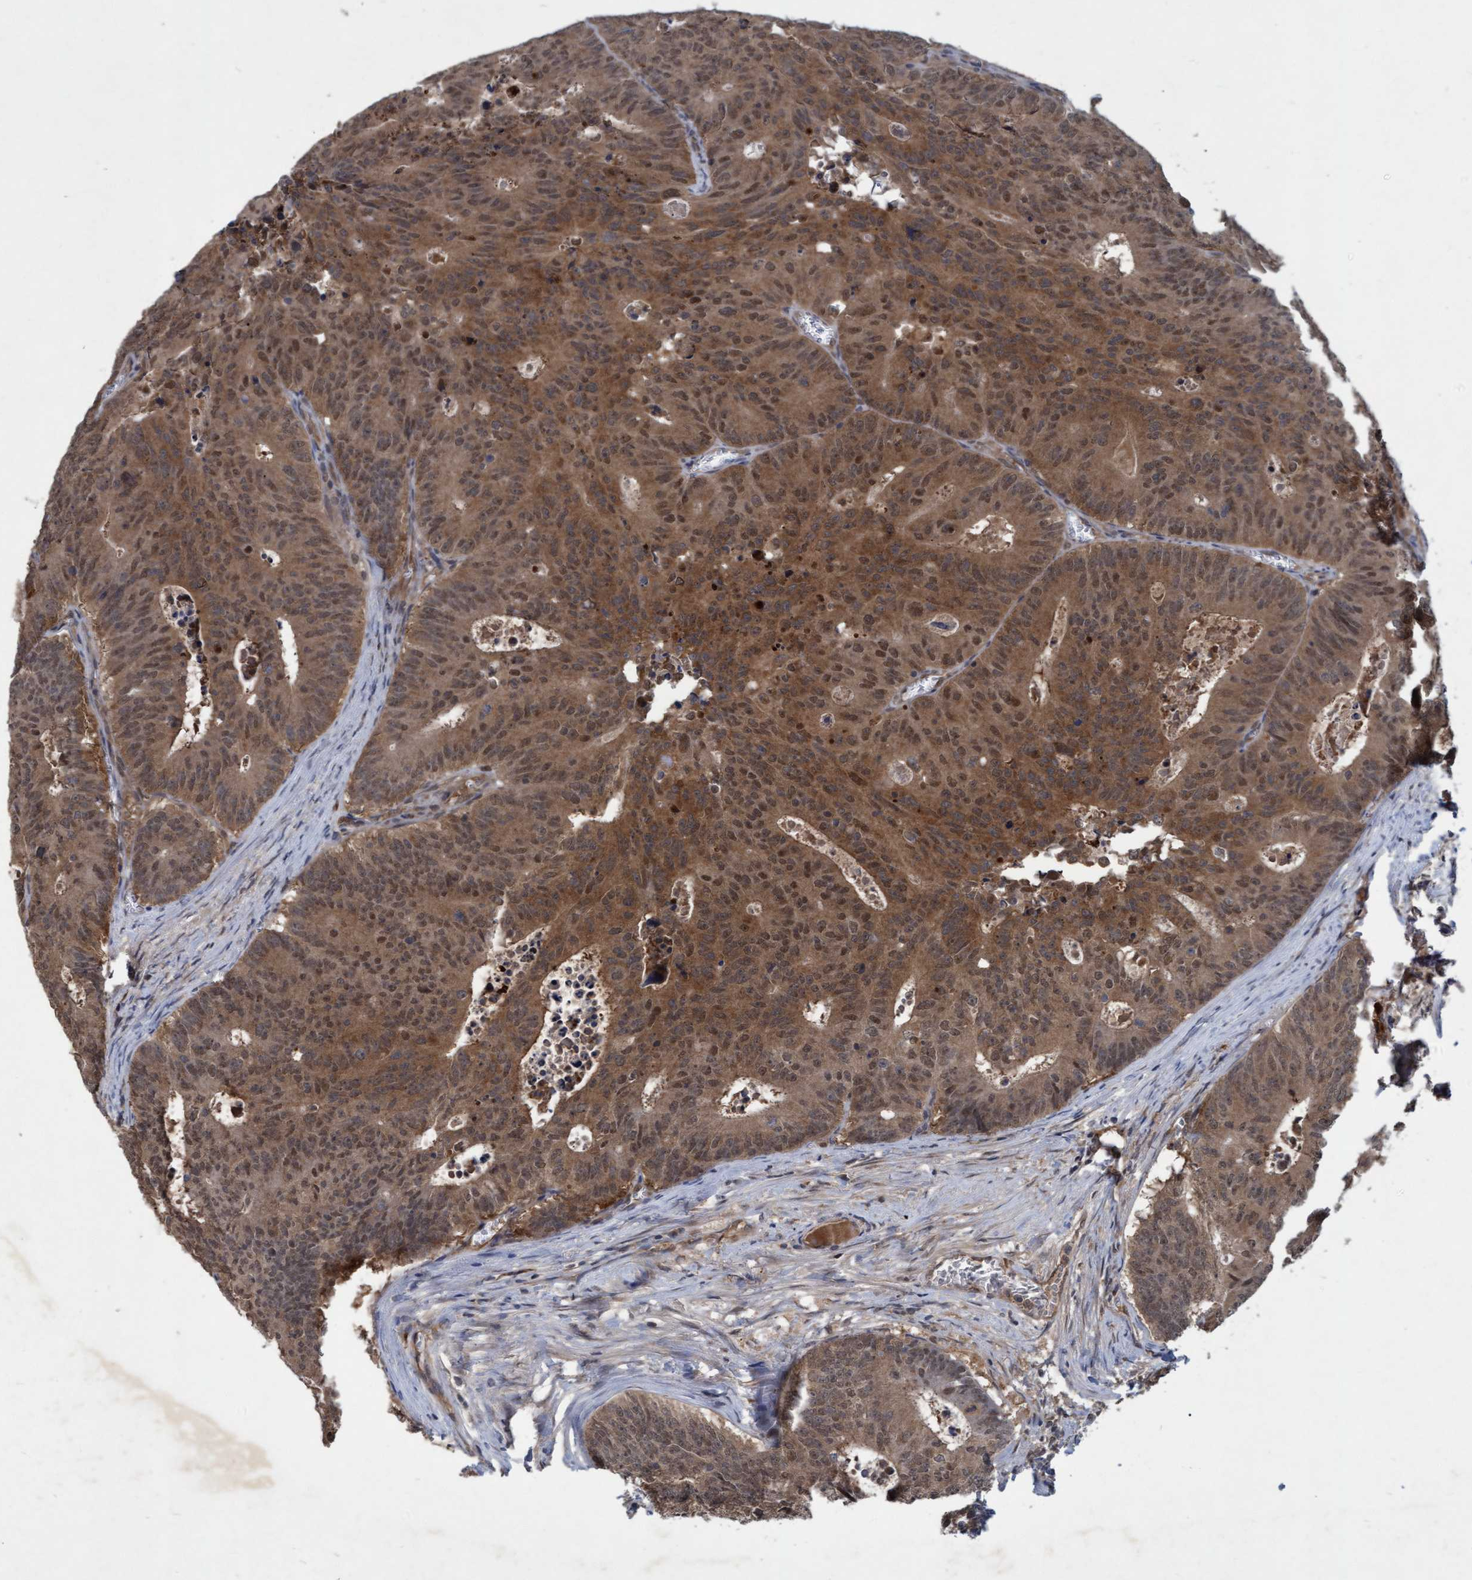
{"staining": {"intensity": "moderate", "quantity": ">75%", "location": "cytoplasmic/membranous,nuclear"}, "tissue": "colorectal cancer", "cell_type": "Tumor cells", "image_type": "cancer", "snomed": [{"axis": "morphology", "description": "Adenocarcinoma, NOS"}, {"axis": "topography", "description": "Colon"}], "caption": "Human colorectal cancer stained with a brown dye reveals moderate cytoplasmic/membranous and nuclear positive expression in approximately >75% of tumor cells.", "gene": "PSMB6", "patient": {"sex": "male", "age": 87}}